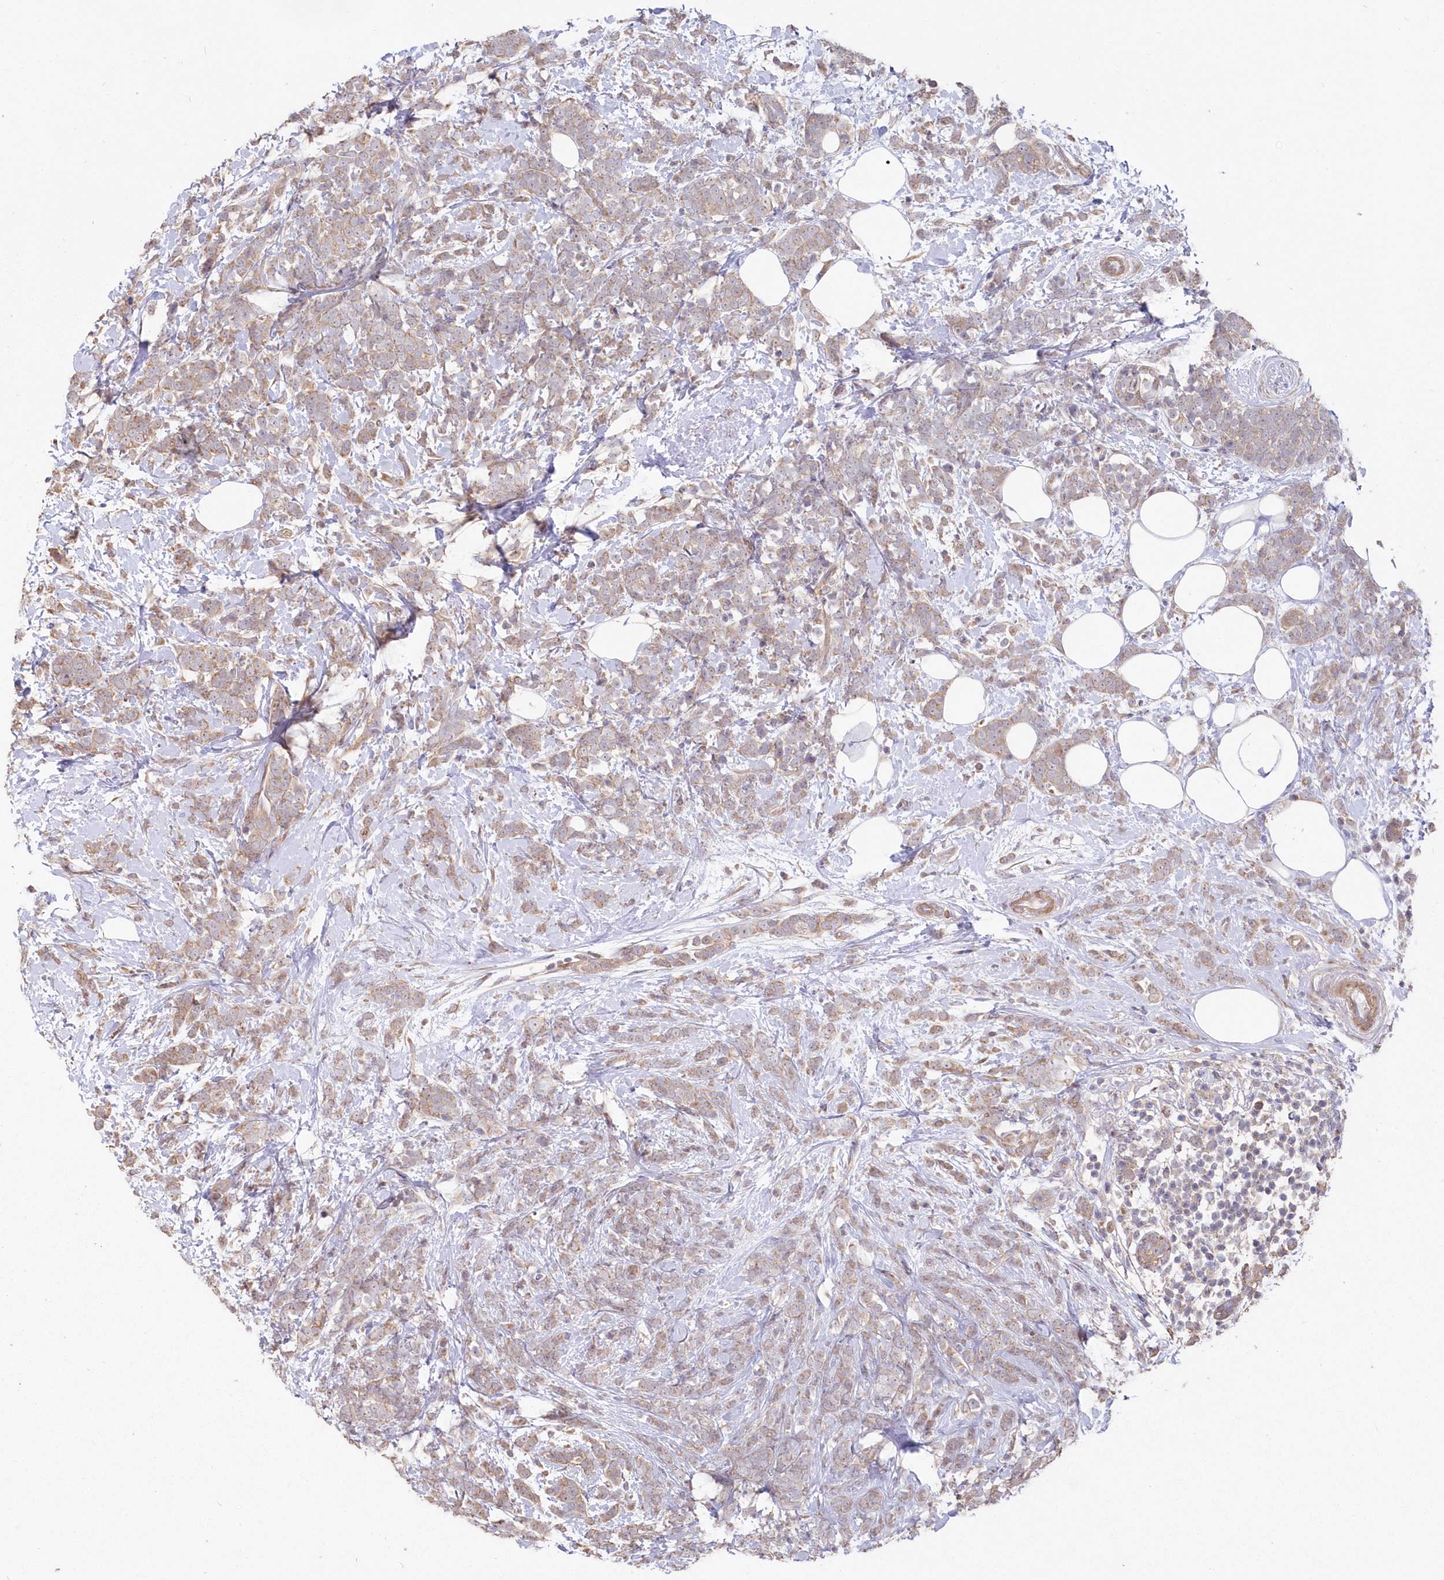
{"staining": {"intensity": "weak", "quantity": "25%-75%", "location": "cytoplasmic/membranous"}, "tissue": "breast cancer", "cell_type": "Tumor cells", "image_type": "cancer", "snomed": [{"axis": "morphology", "description": "Lobular carcinoma"}, {"axis": "topography", "description": "Breast"}], "caption": "High-power microscopy captured an immunohistochemistry histopathology image of breast lobular carcinoma, revealing weak cytoplasmic/membranous staining in about 25%-75% of tumor cells. Immunohistochemistry (ihc) stains the protein in brown and the nuclei are stained blue.", "gene": "TBCA", "patient": {"sex": "female", "age": 58}}